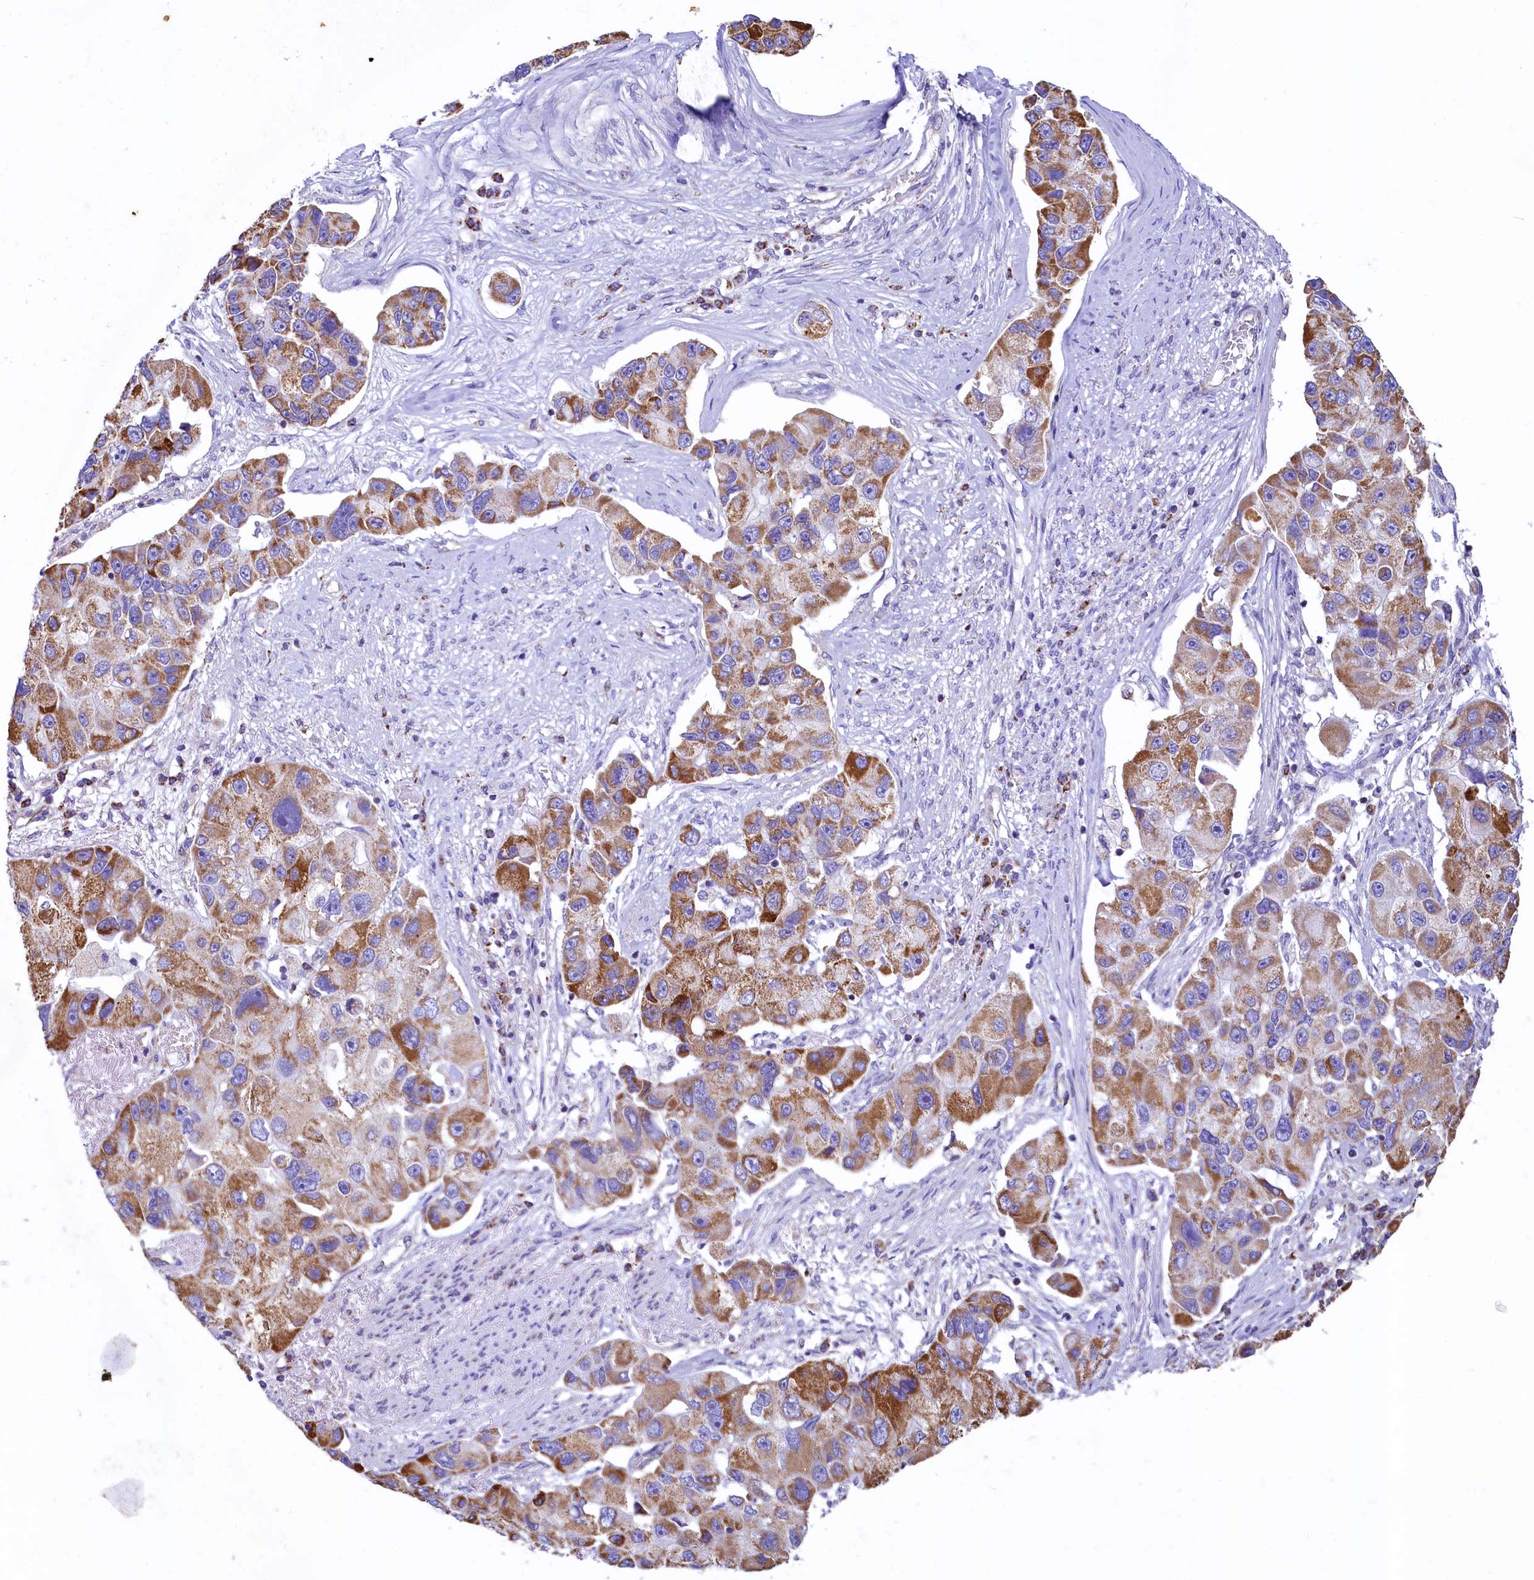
{"staining": {"intensity": "moderate", "quantity": "25%-75%", "location": "cytoplasmic/membranous"}, "tissue": "lung cancer", "cell_type": "Tumor cells", "image_type": "cancer", "snomed": [{"axis": "morphology", "description": "Adenocarcinoma, NOS"}, {"axis": "topography", "description": "Lung"}], "caption": "Human lung cancer (adenocarcinoma) stained for a protein (brown) exhibits moderate cytoplasmic/membranous positive positivity in approximately 25%-75% of tumor cells.", "gene": "IDH3A", "patient": {"sex": "female", "age": 54}}